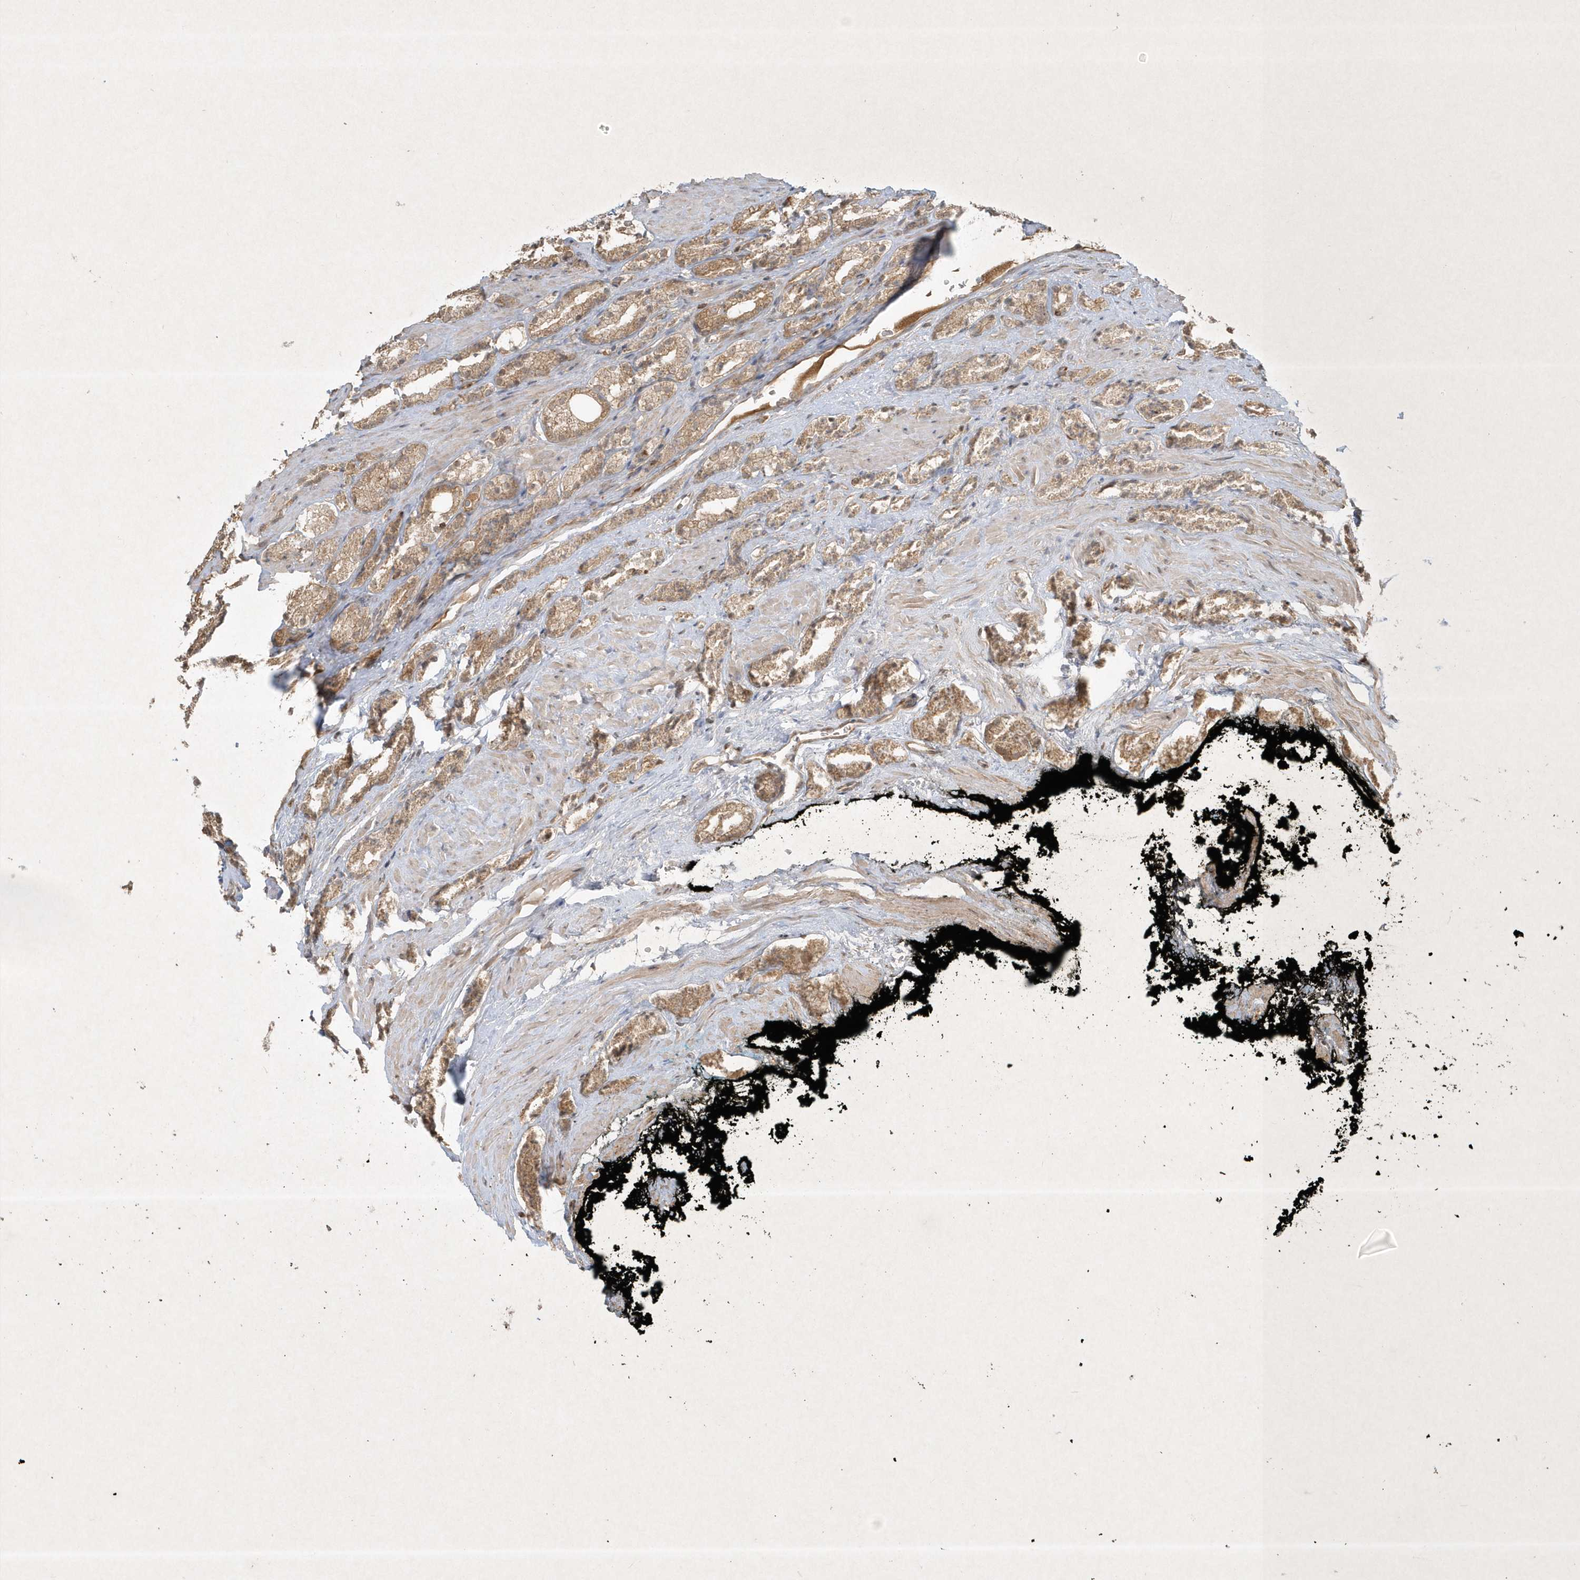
{"staining": {"intensity": "moderate", "quantity": ">75%", "location": "cytoplasmic/membranous"}, "tissue": "prostate cancer", "cell_type": "Tumor cells", "image_type": "cancer", "snomed": [{"axis": "morphology", "description": "Adenocarcinoma, High grade"}, {"axis": "topography", "description": "Prostate"}], "caption": "Tumor cells demonstrate moderate cytoplasmic/membranous staining in approximately >75% of cells in prostate cancer (high-grade adenocarcinoma). The staining was performed using DAB, with brown indicating positive protein expression. Nuclei are stained blue with hematoxylin.", "gene": "PLTP", "patient": {"sex": "male", "age": 71}}